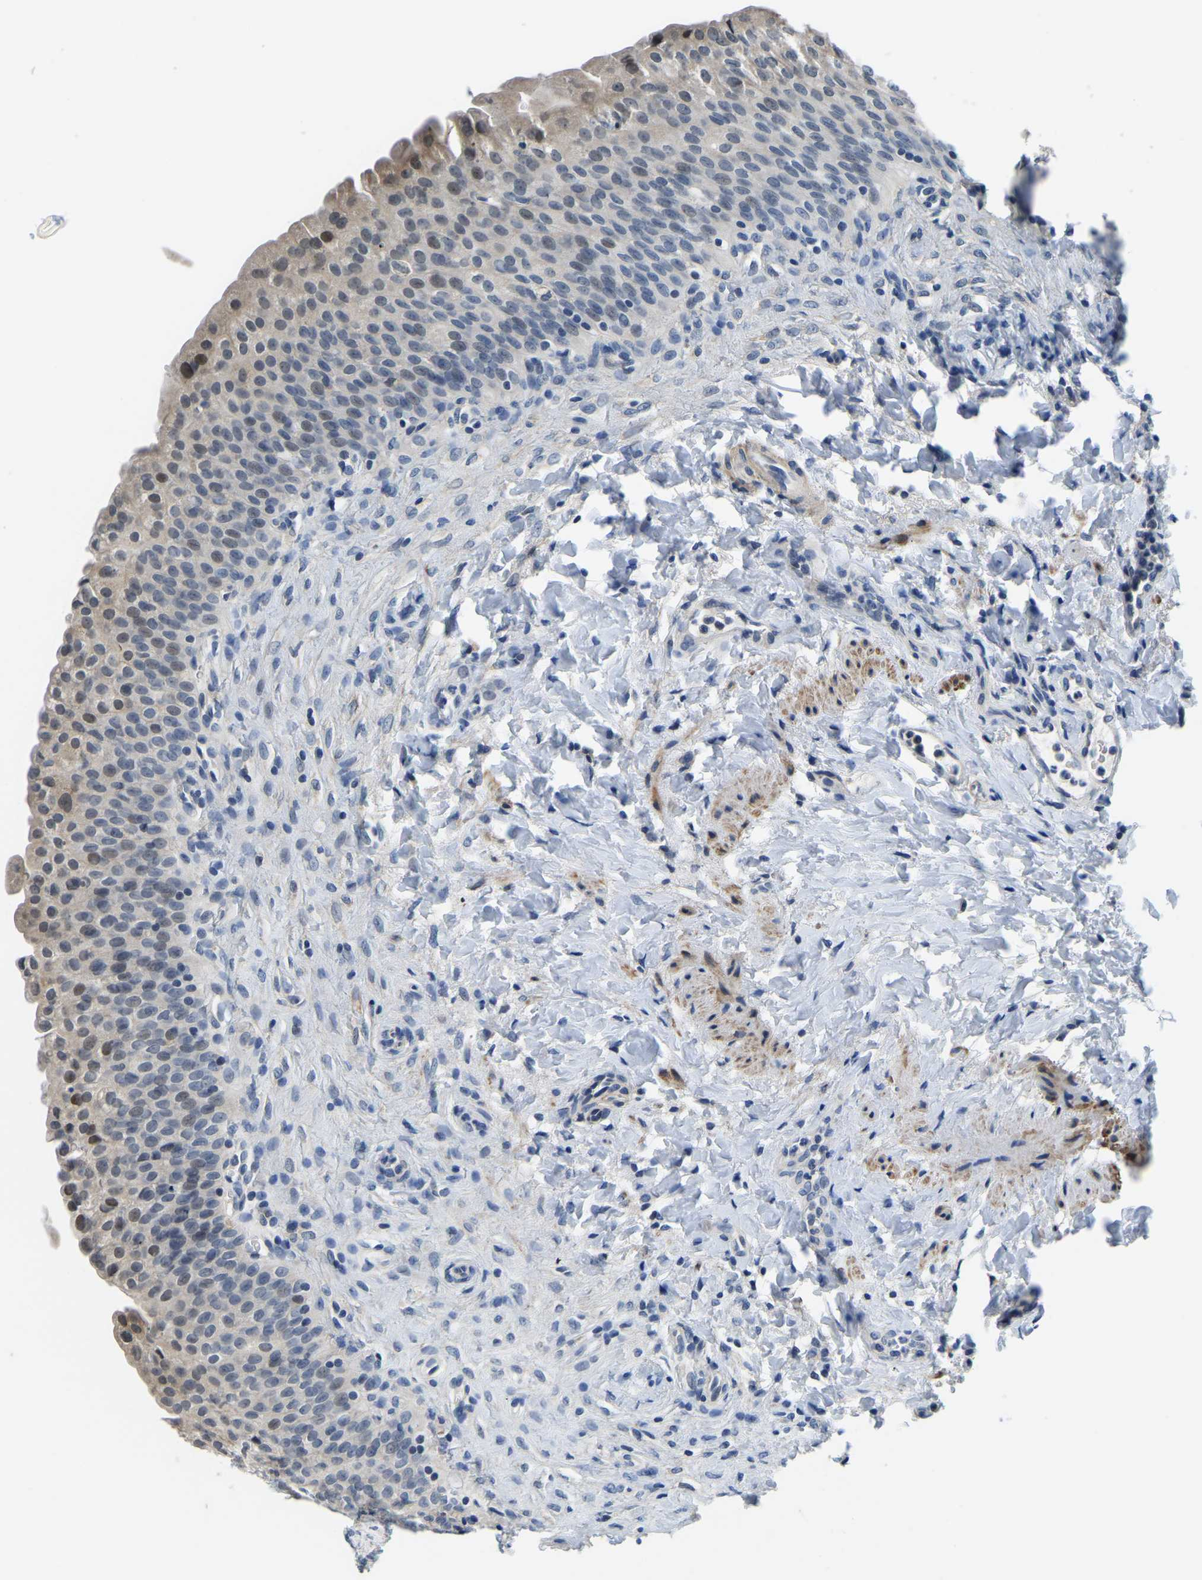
{"staining": {"intensity": "weak", "quantity": "<25%", "location": "cytoplasmic/membranous"}, "tissue": "urinary bladder", "cell_type": "Urothelial cells", "image_type": "normal", "snomed": [{"axis": "morphology", "description": "Urothelial carcinoma, High grade"}, {"axis": "topography", "description": "Urinary bladder"}], "caption": "Immunohistochemistry histopathology image of benign human urinary bladder stained for a protein (brown), which reveals no positivity in urothelial cells.", "gene": "LIAS", "patient": {"sex": "male", "age": 46}}